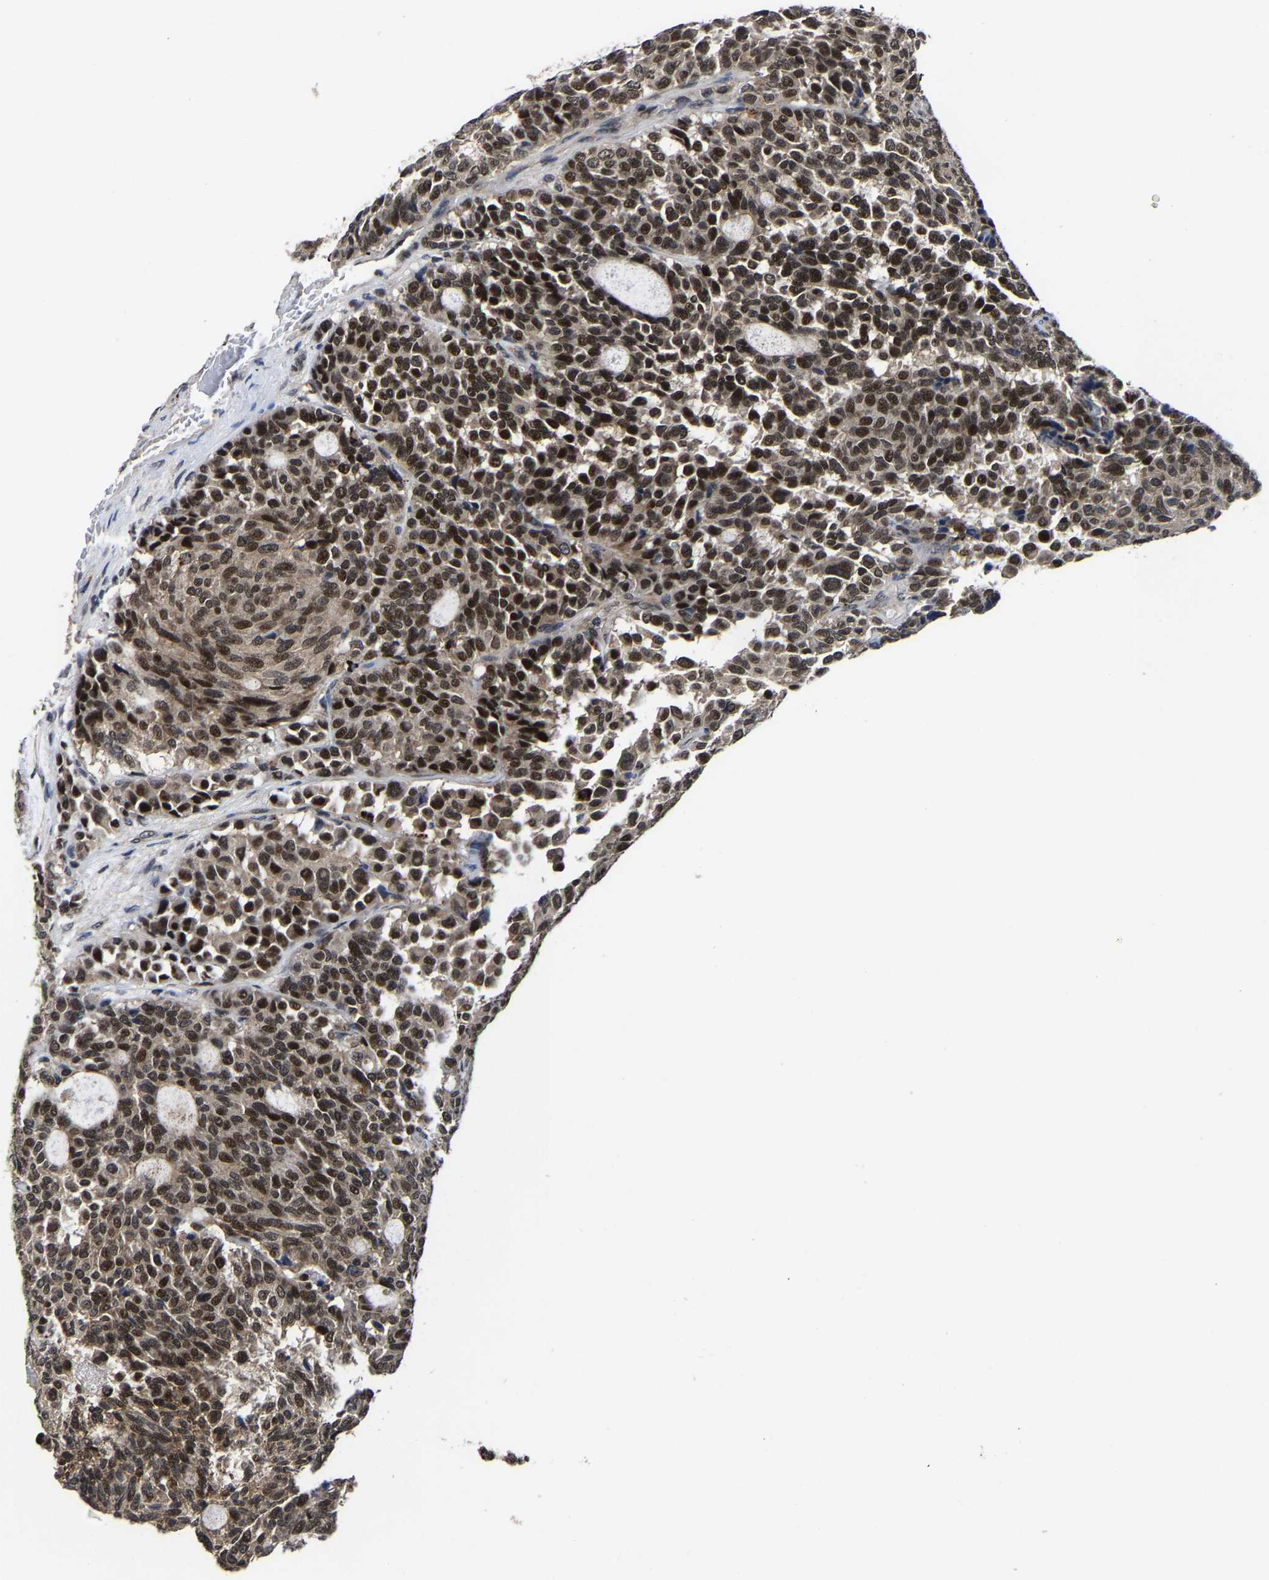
{"staining": {"intensity": "strong", "quantity": ">75%", "location": "cytoplasmic/membranous,nuclear"}, "tissue": "carcinoid", "cell_type": "Tumor cells", "image_type": "cancer", "snomed": [{"axis": "morphology", "description": "Carcinoid, malignant, NOS"}, {"axis": "topography", "description": "Pancreas"}], "caption": "Immunohistochemical staining of human carcinoid displays strong cytoplasmic/membranous and nuclear protein expression in approximately >75% of tumor cells.", "gene": "ZCCHC7", "patient": {"sex": "female", "age": 54}}